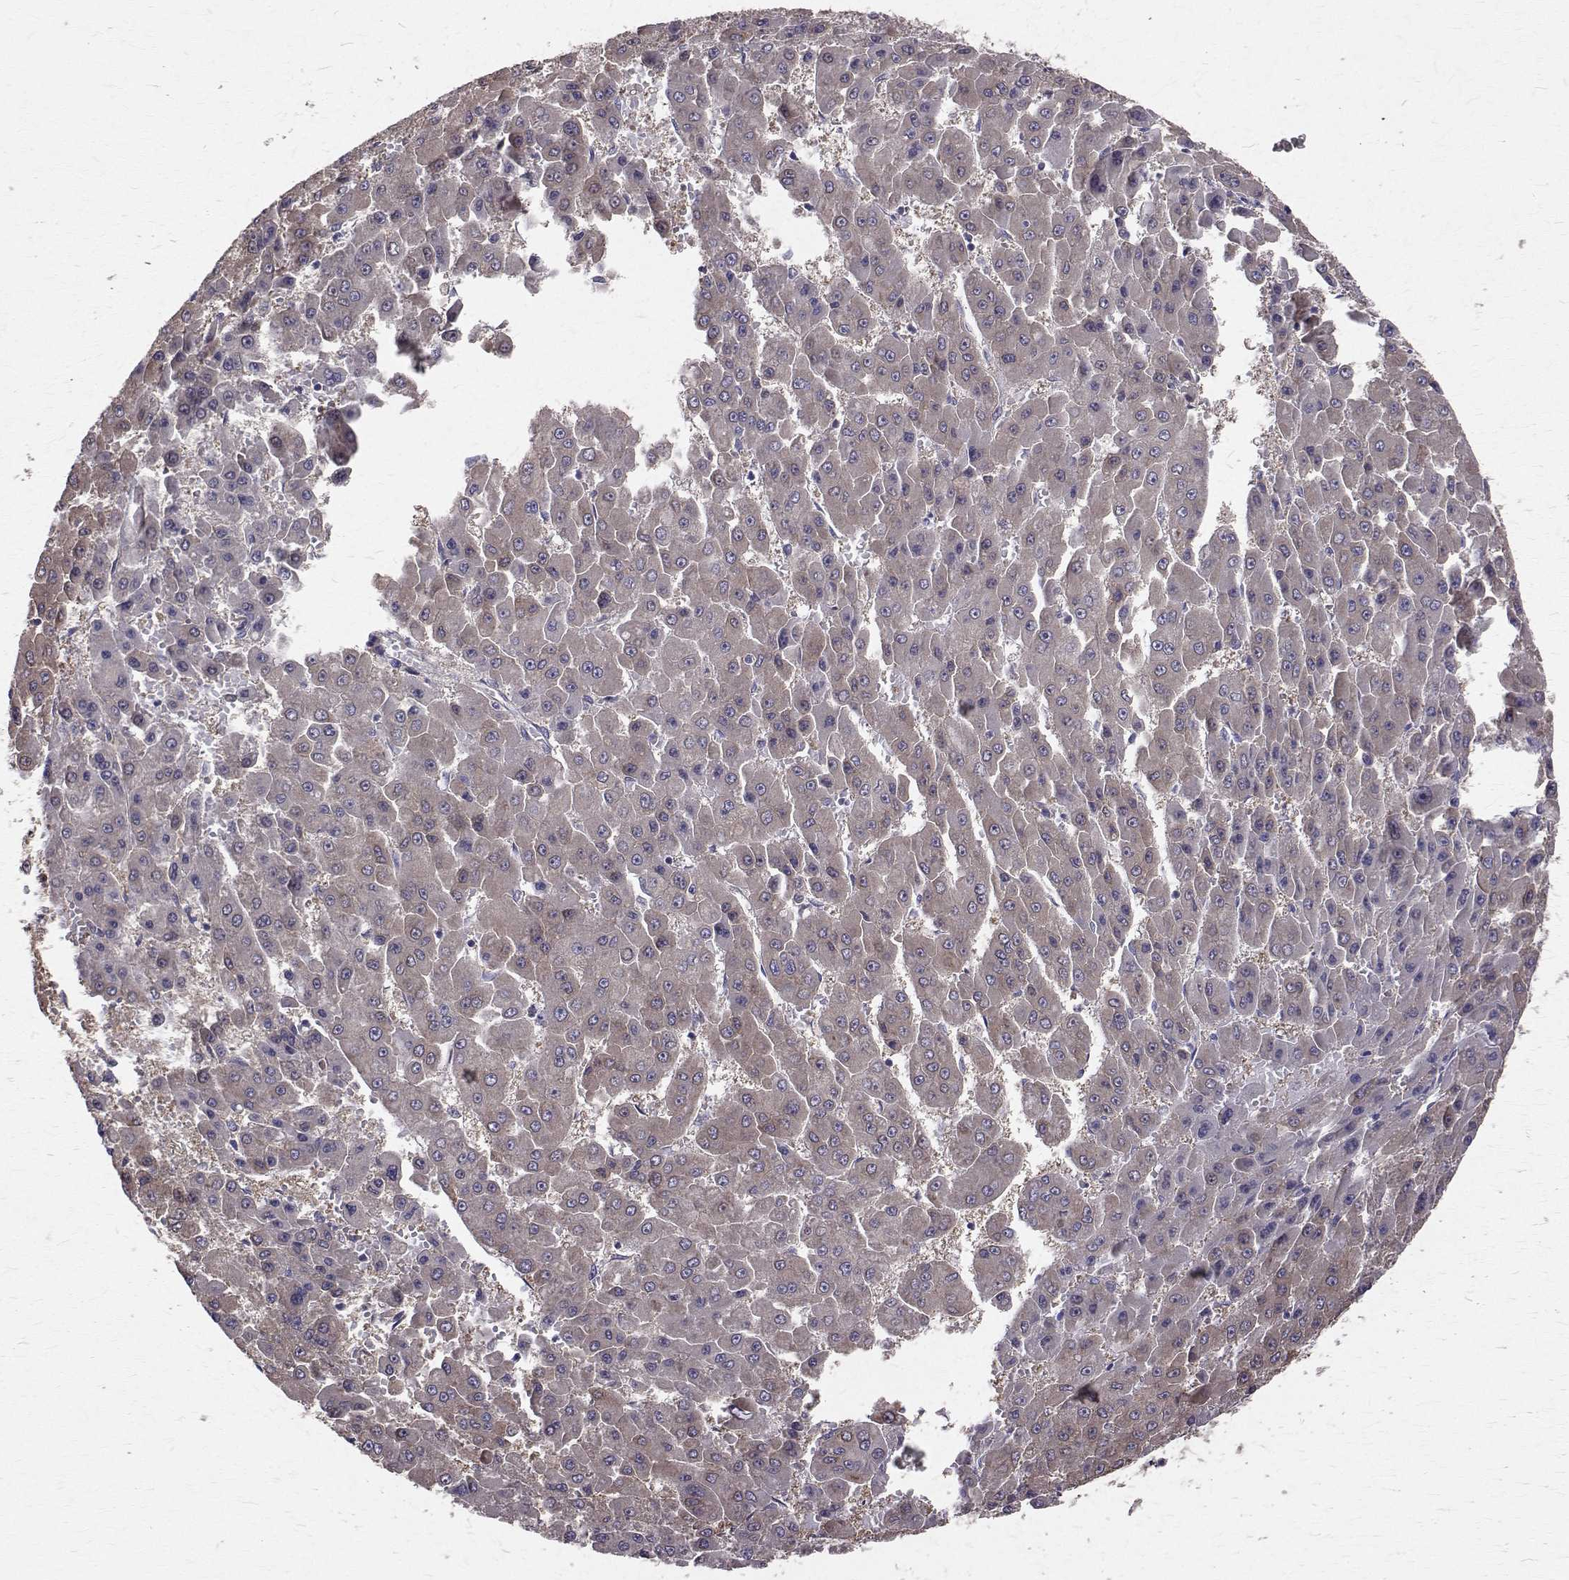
{"staining": {"intensity": "weak", "quantity": ">75%", "location": "cytoplasmic/membranous"}, "tissue": "liver cancer", "cell_type": "Tumor cells", "image_type": "cancer", "snomed": [{"axis": "morphology", "description": "Carcinoma, Hepatocellular, NOS"}, {"axis": "topography", "description": "Liver"}], "caption": "Tumor cells reveal weak cytoplasmic/membranous positivity in approximately >75% of cells in liver cancer.", "gene": "FARSB", "patient": {"sex": "male", "age": 78}}